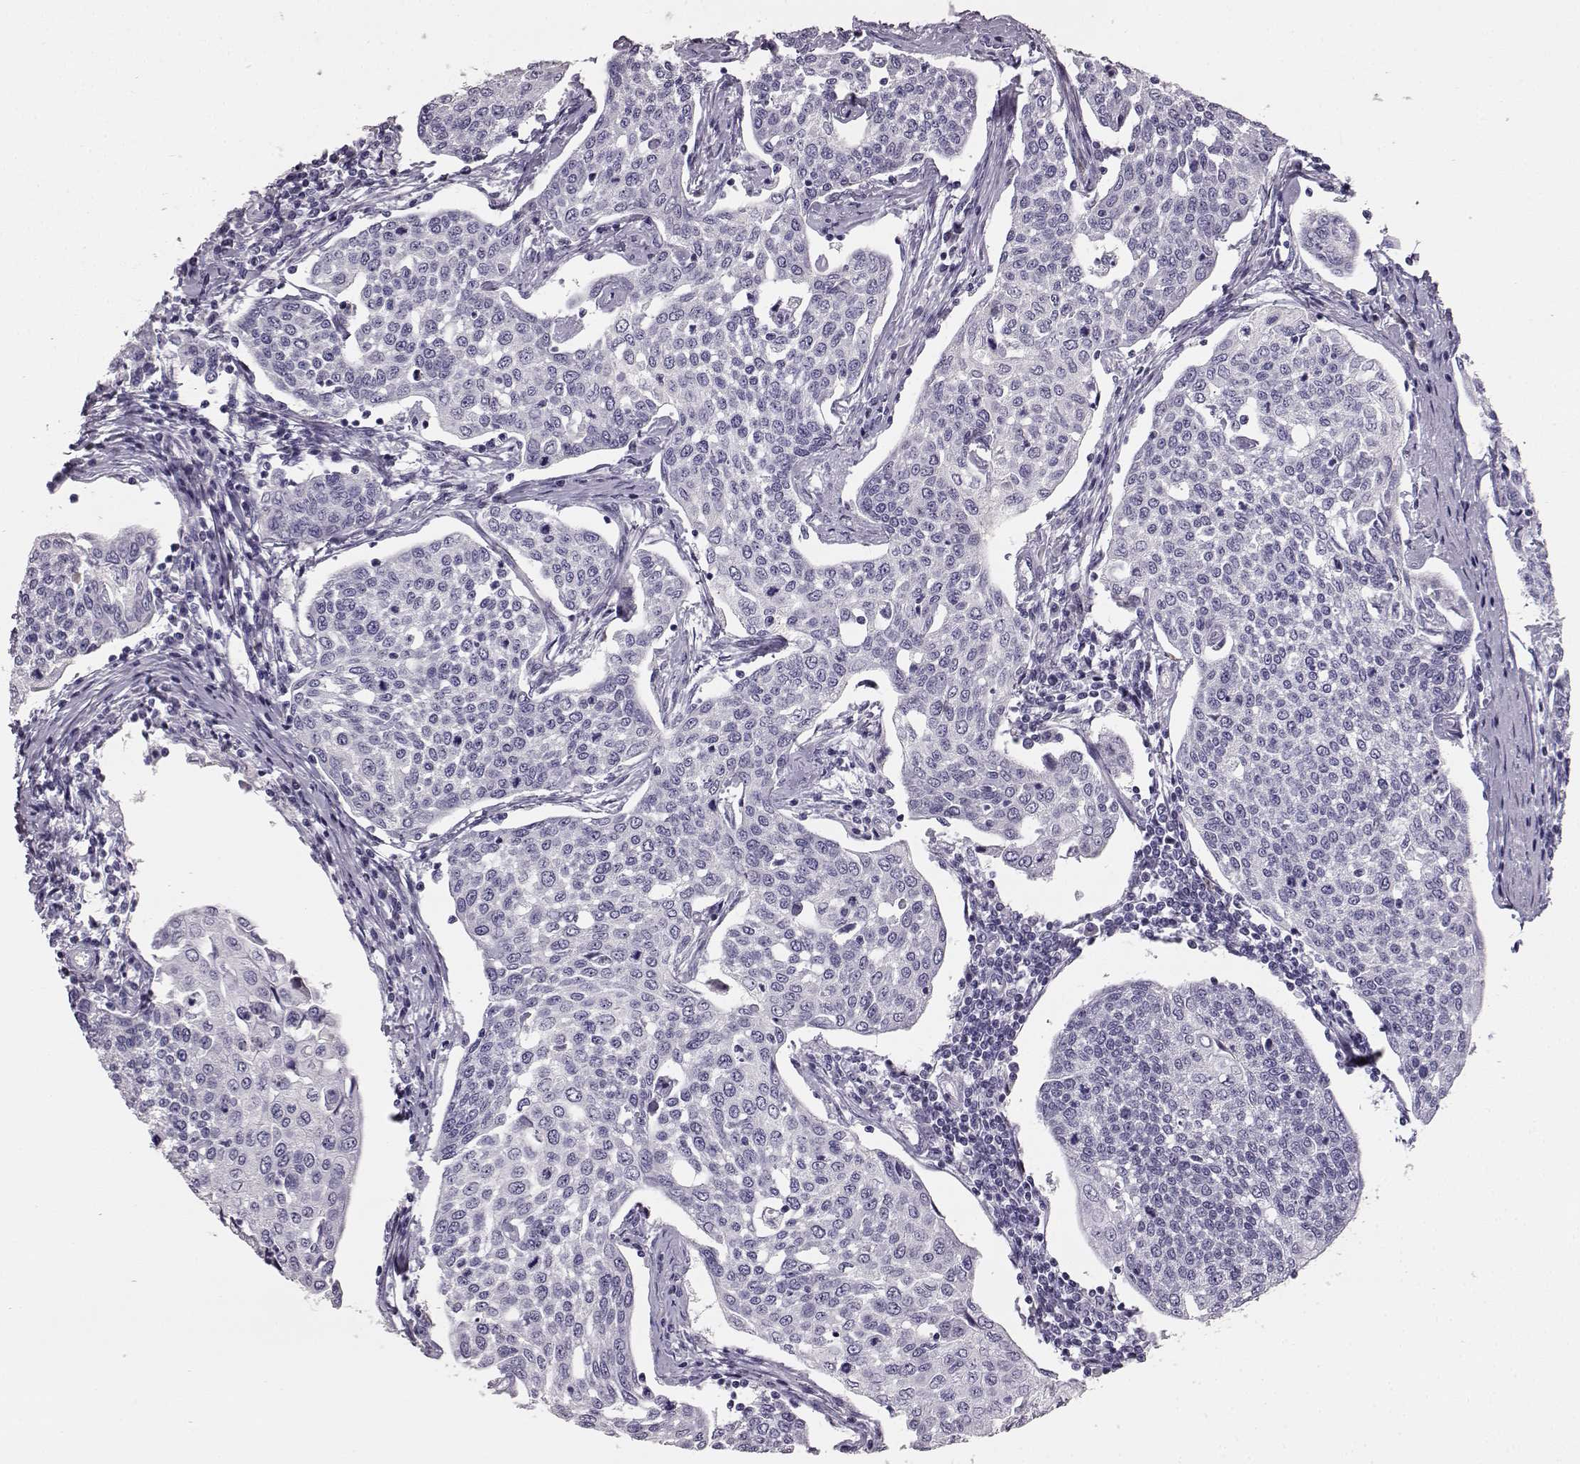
{"staining": {"intensity": "negative", "quantity": "none", "location": "none"}, "tissue": "cervical cancer", "cell_type": "Tumor cells", "image_type": "cancer", "snomed": [{"axis": "morphology", "description": "Squamous cell carcinoma, NOS"}, {"axis": "topography", "description": "Cervix"}], "caption": "High magnification brightfield microscopy of cervical cancer (squamous cell carcinoma) stained with DAB (brown) and counterstained with hematoxylin (blue): tumor cells show no significant expression.", "gene": "NPTXR", "patient": {"sex": "female", "age": 34}}